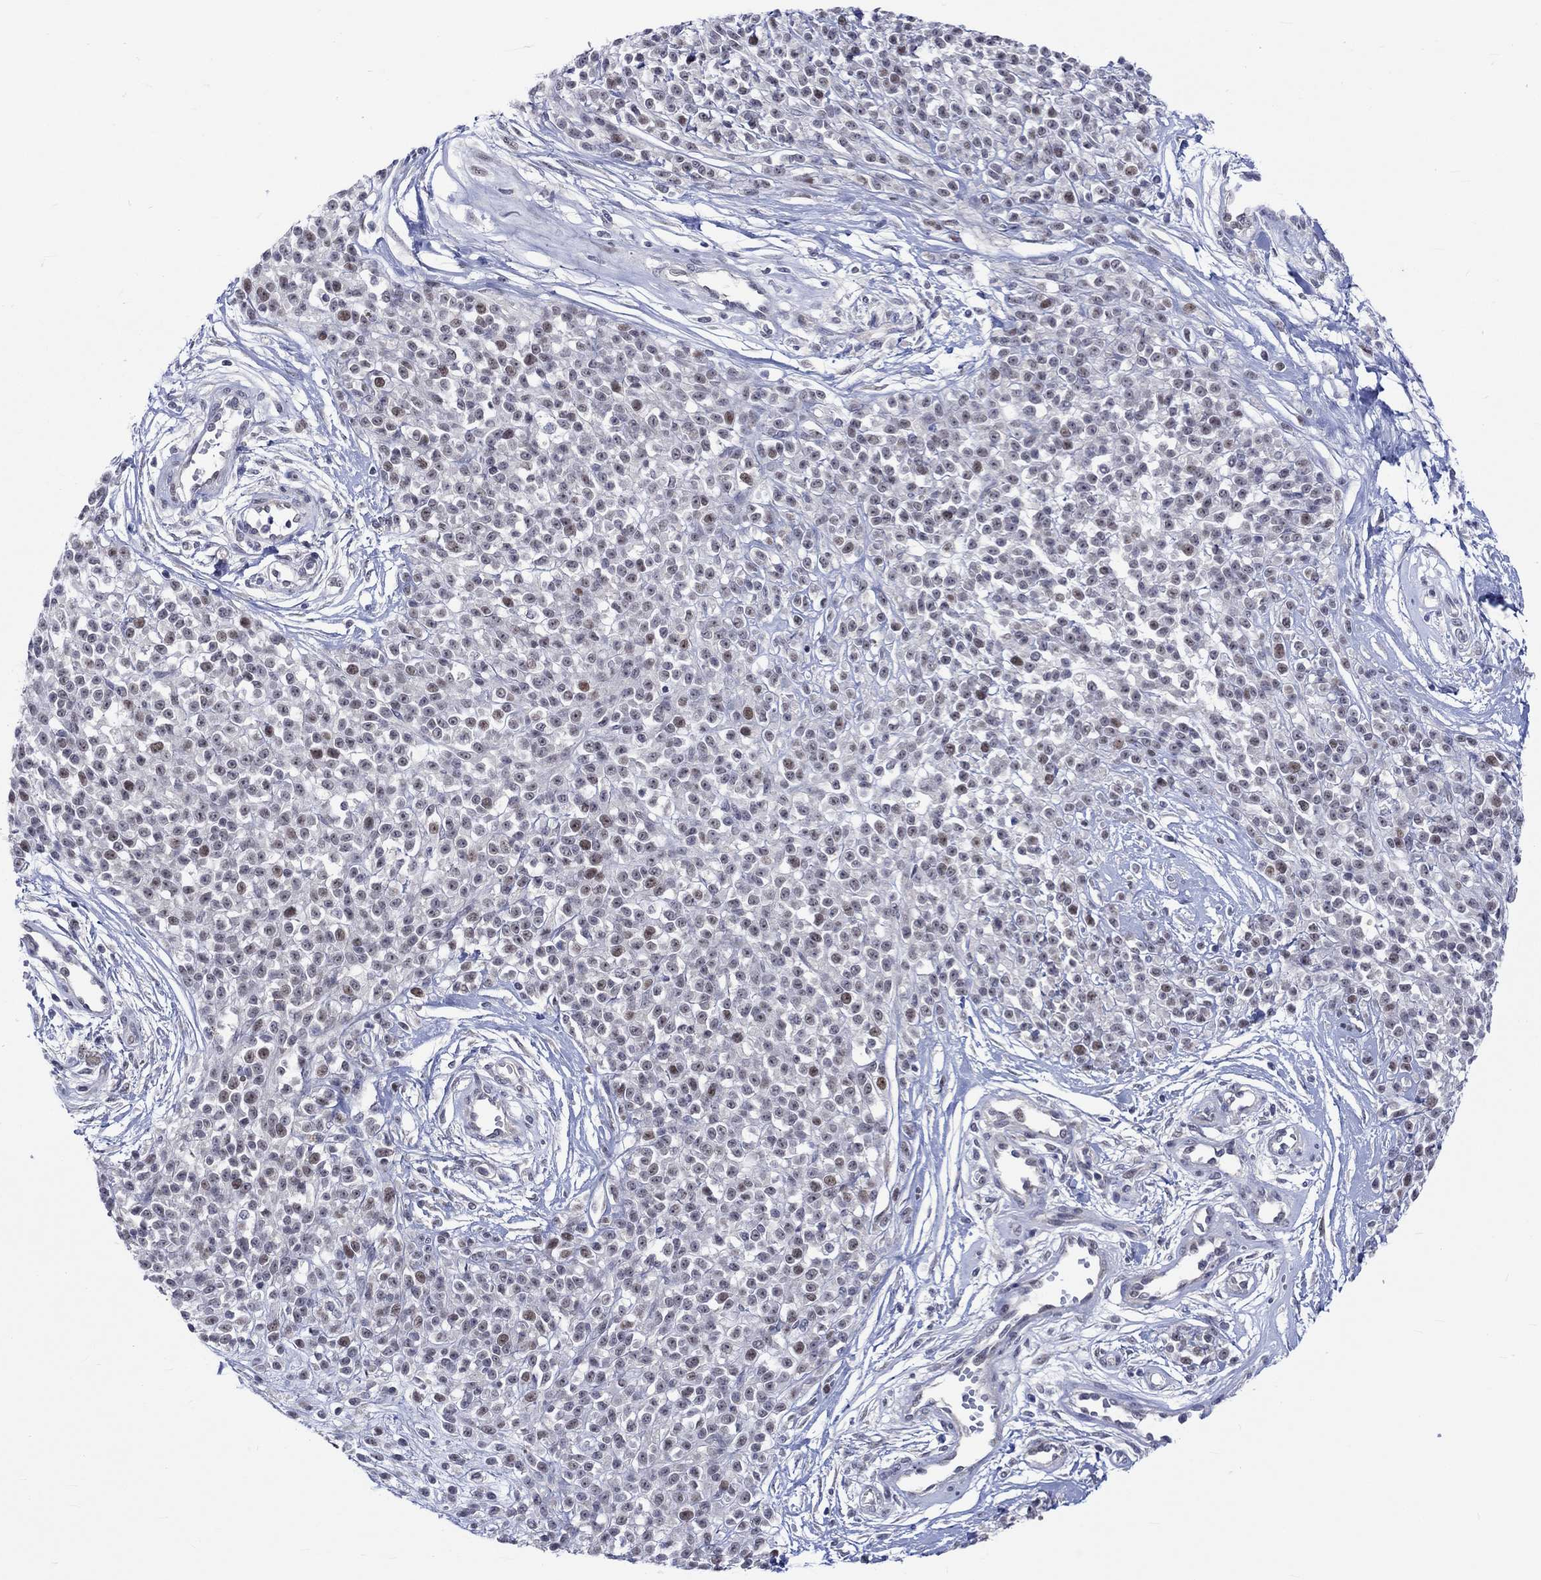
{"staining": {"intensity": "moderate", "quantity": "<25%", "location": "nuclear"}, "tissue": "melanoma", "cell_type": "Tumor cells", "image_type": "cancer", "snomed": [{"axis": "morphology", "description": "Malignant melanoma, NOS"}, {"axis": "topography", "description": "Skin"}, {"axis": "topography", "description": "Skin of trunk"}], "caption": "Immunohistochemistry (IHC) of human malignant melanoma exhibits low levels of moderate nuclear expression in approximately <25% of tumor cells.", "gene": "E2F8", "patient": {"sex": "male", "age": 74}}